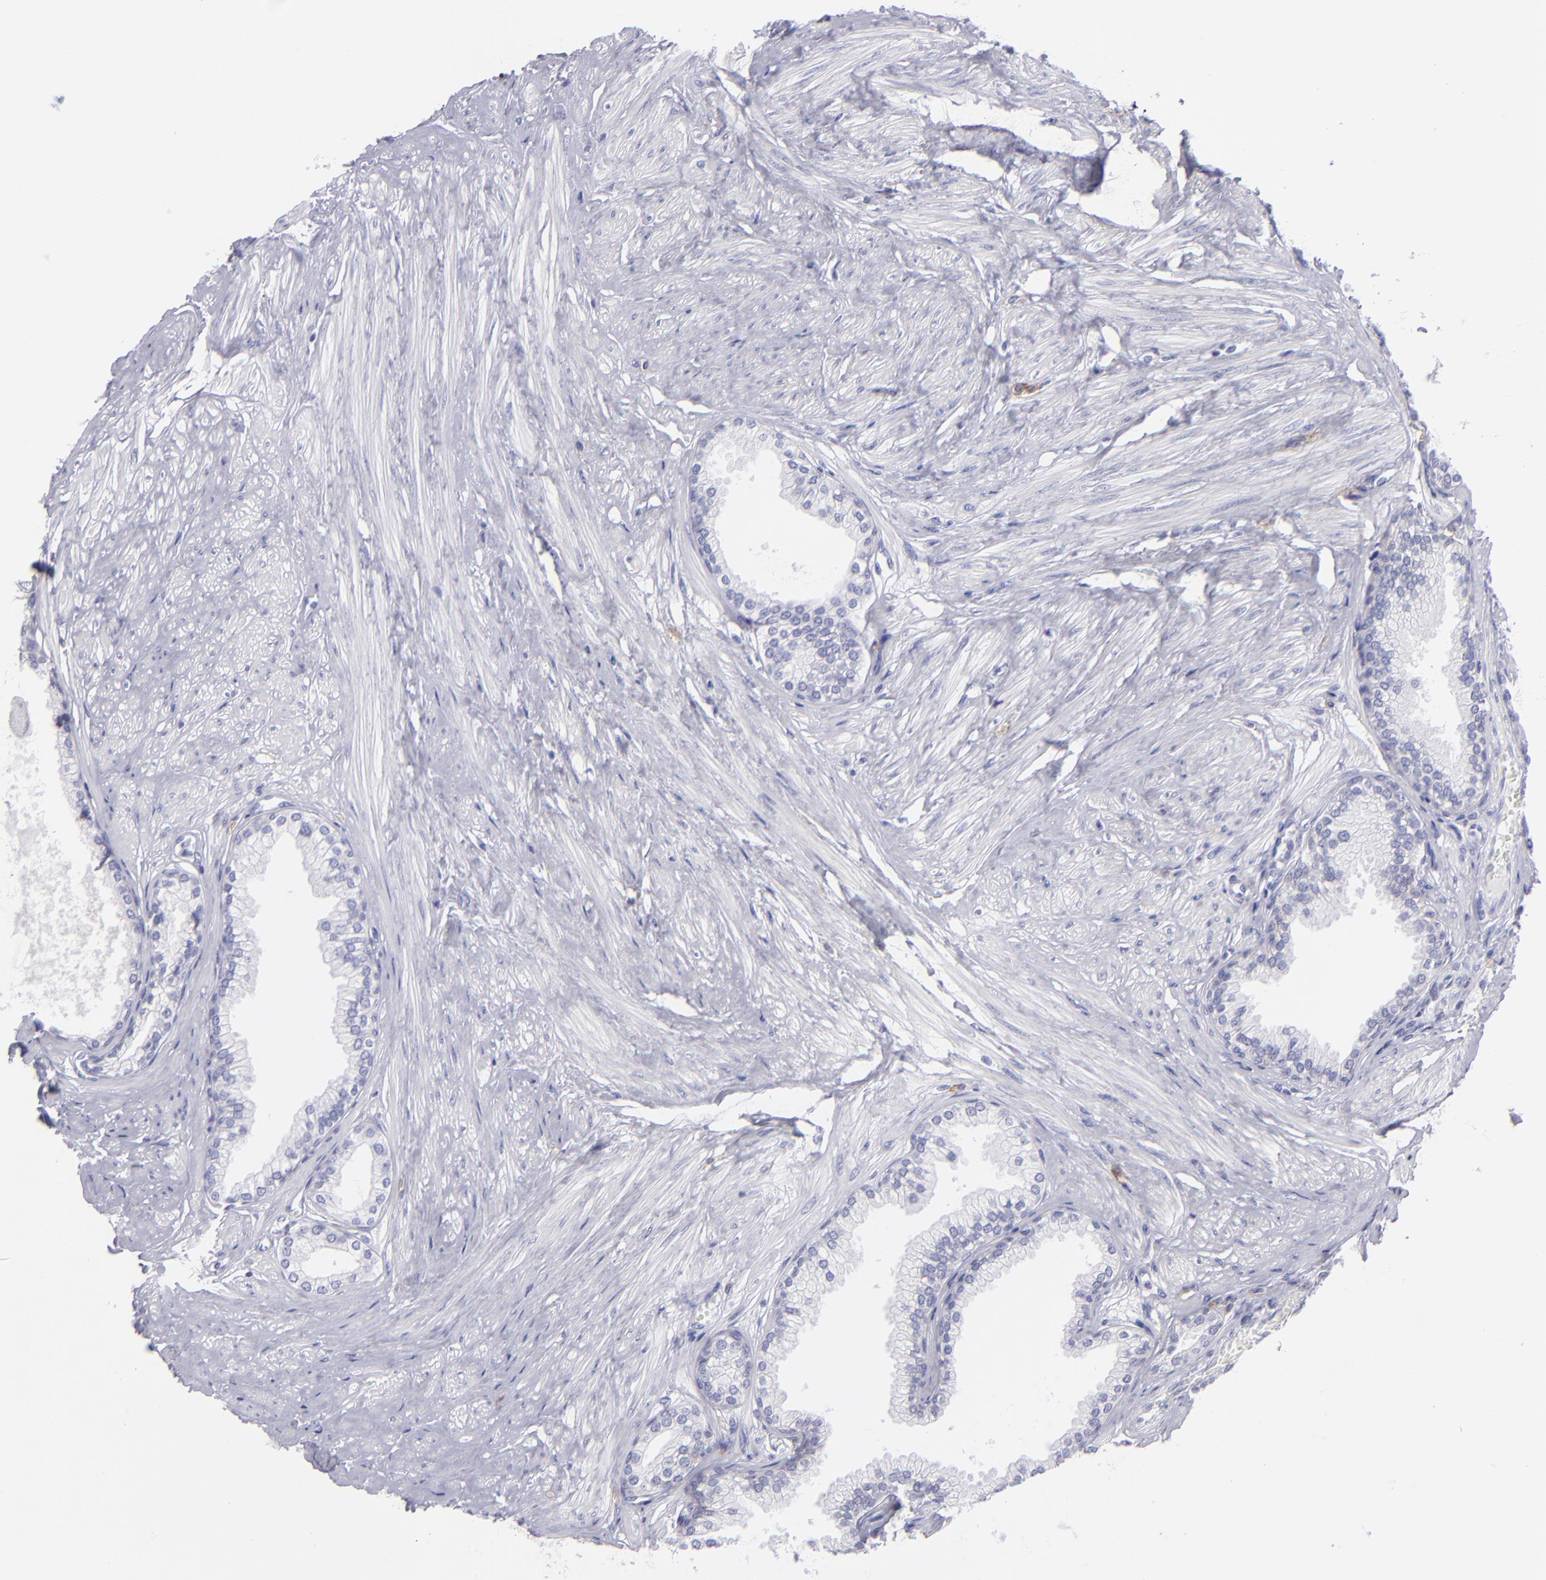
{"staining": {"intensity": "negative", "quantity": "none", "location": "none"}, "tissue": "prostate", "cell_type": "Glandular cells", "image_type": "normal", "snomed": [{"axis": "morphology", "description": "Normal tissue, NOS"}, {"axis": "topography", "description": "Prostate"}], "caption": "This photomicrograph is of normal prostate stained with immunohistochemistry to label a protein in brown with the nuclei are counter-stained blue. There is no positivity in glandular cells.", "gene": "CD82", "patient": {"sex": "male", "age": 64}}